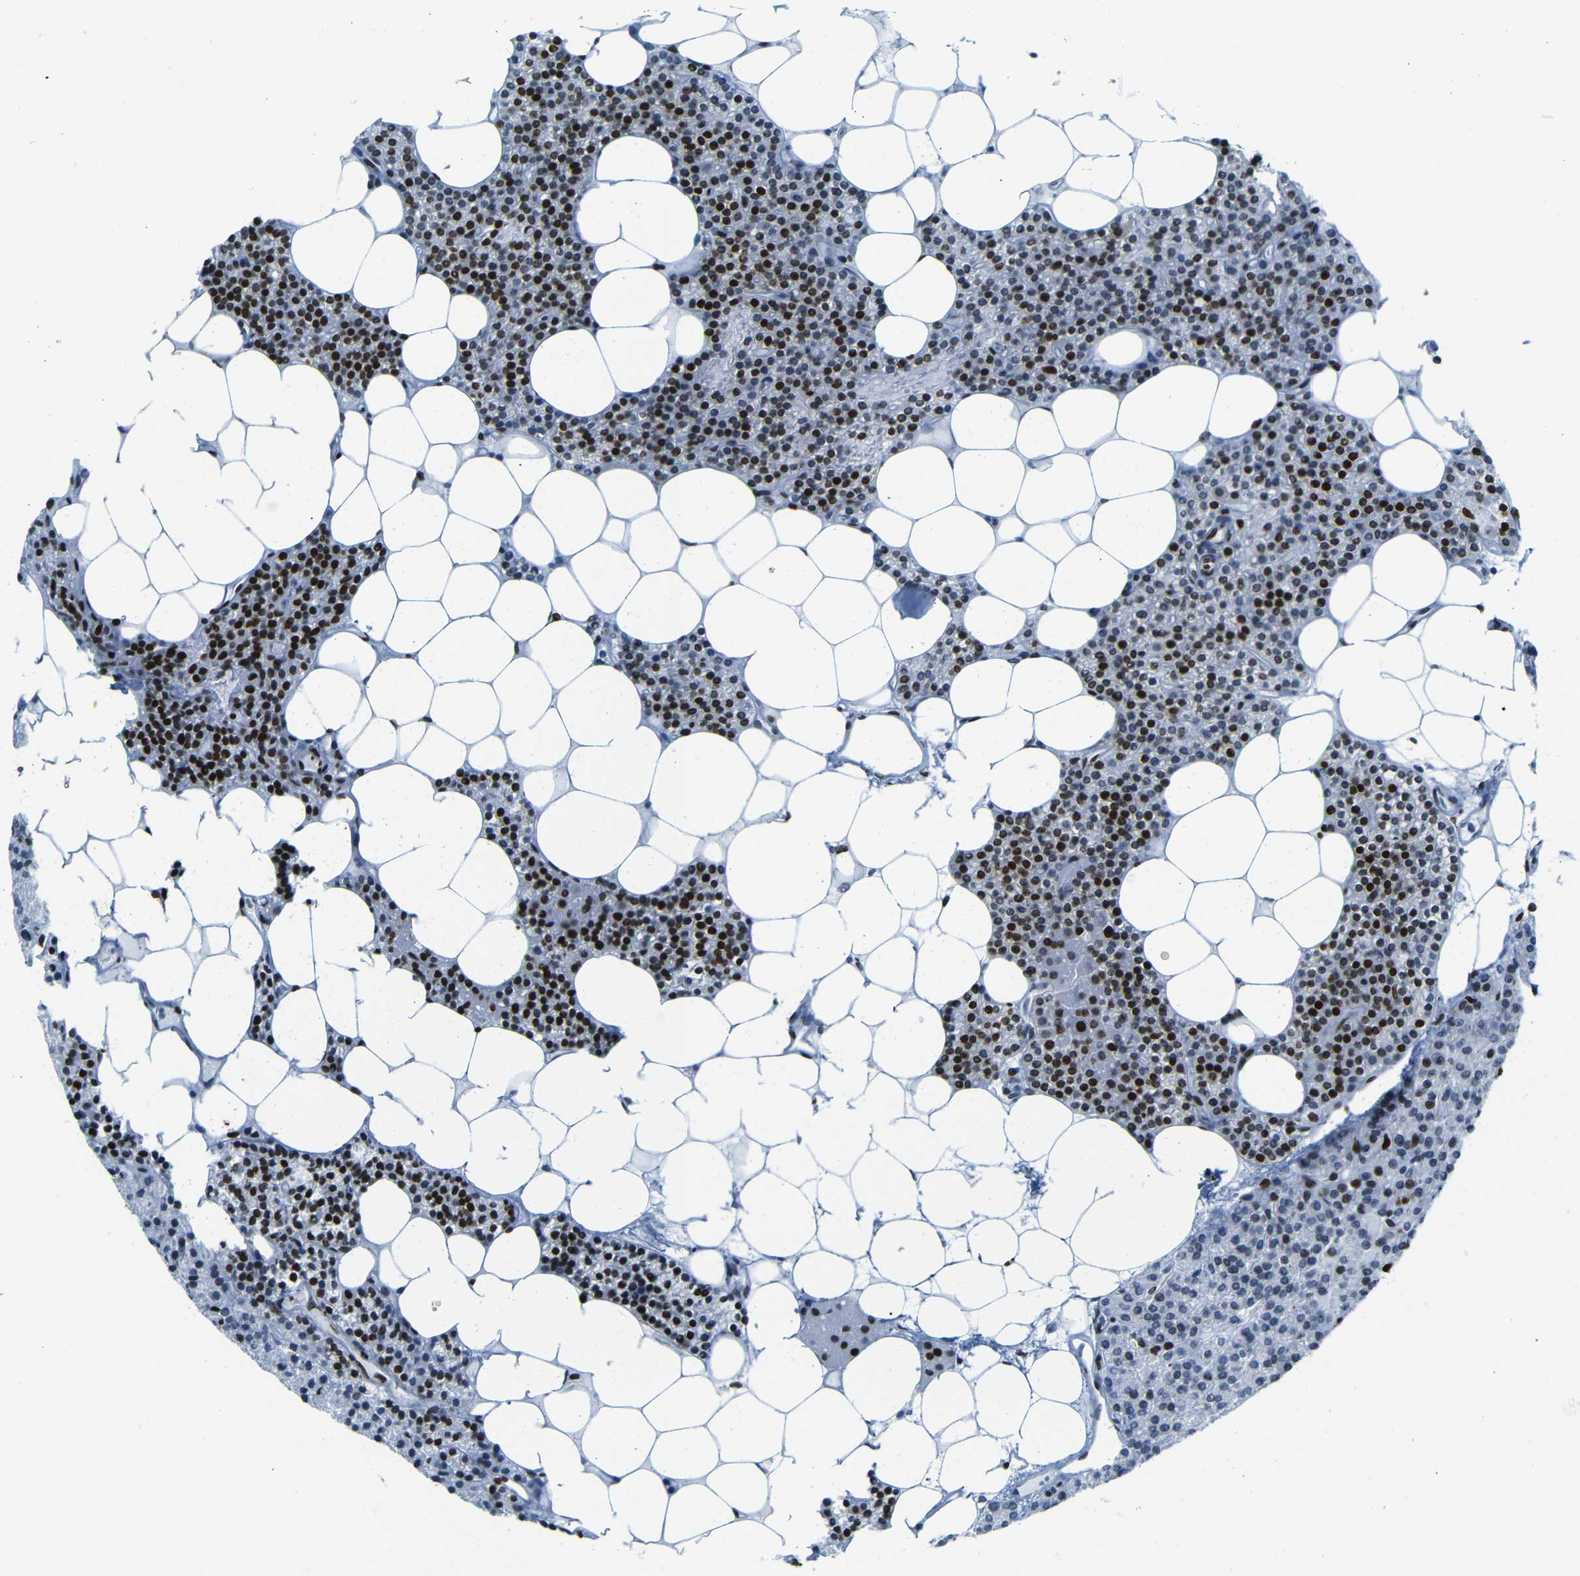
{"staining": {"intensity": "strong", "quantity": "25%-75%", "location": "nuclear"}, "tissue": "parathyroid gland", "cell_type": "Glandular cells", "image_type": "normal", "snomed": [{"axis": "morphology", "description": "Normal tissue, NOS"}, {"axis": "morphology", "description": "Adenoma, NOS"}, {"axis": "topography", "description": "Parathyroid gland"}], "caption": "Immunohistochemistry (IHC) image of normal parathyroid gland: human parathyroid gland stained using immunohistochemistry (IHC) reveals high levels of strong protein expression localized specifically in the nuclear of glandular cells, appearing as a nuclear brown color.", "gene": "NPIPB15", "patient": {"sex": "female", "age": 51}}